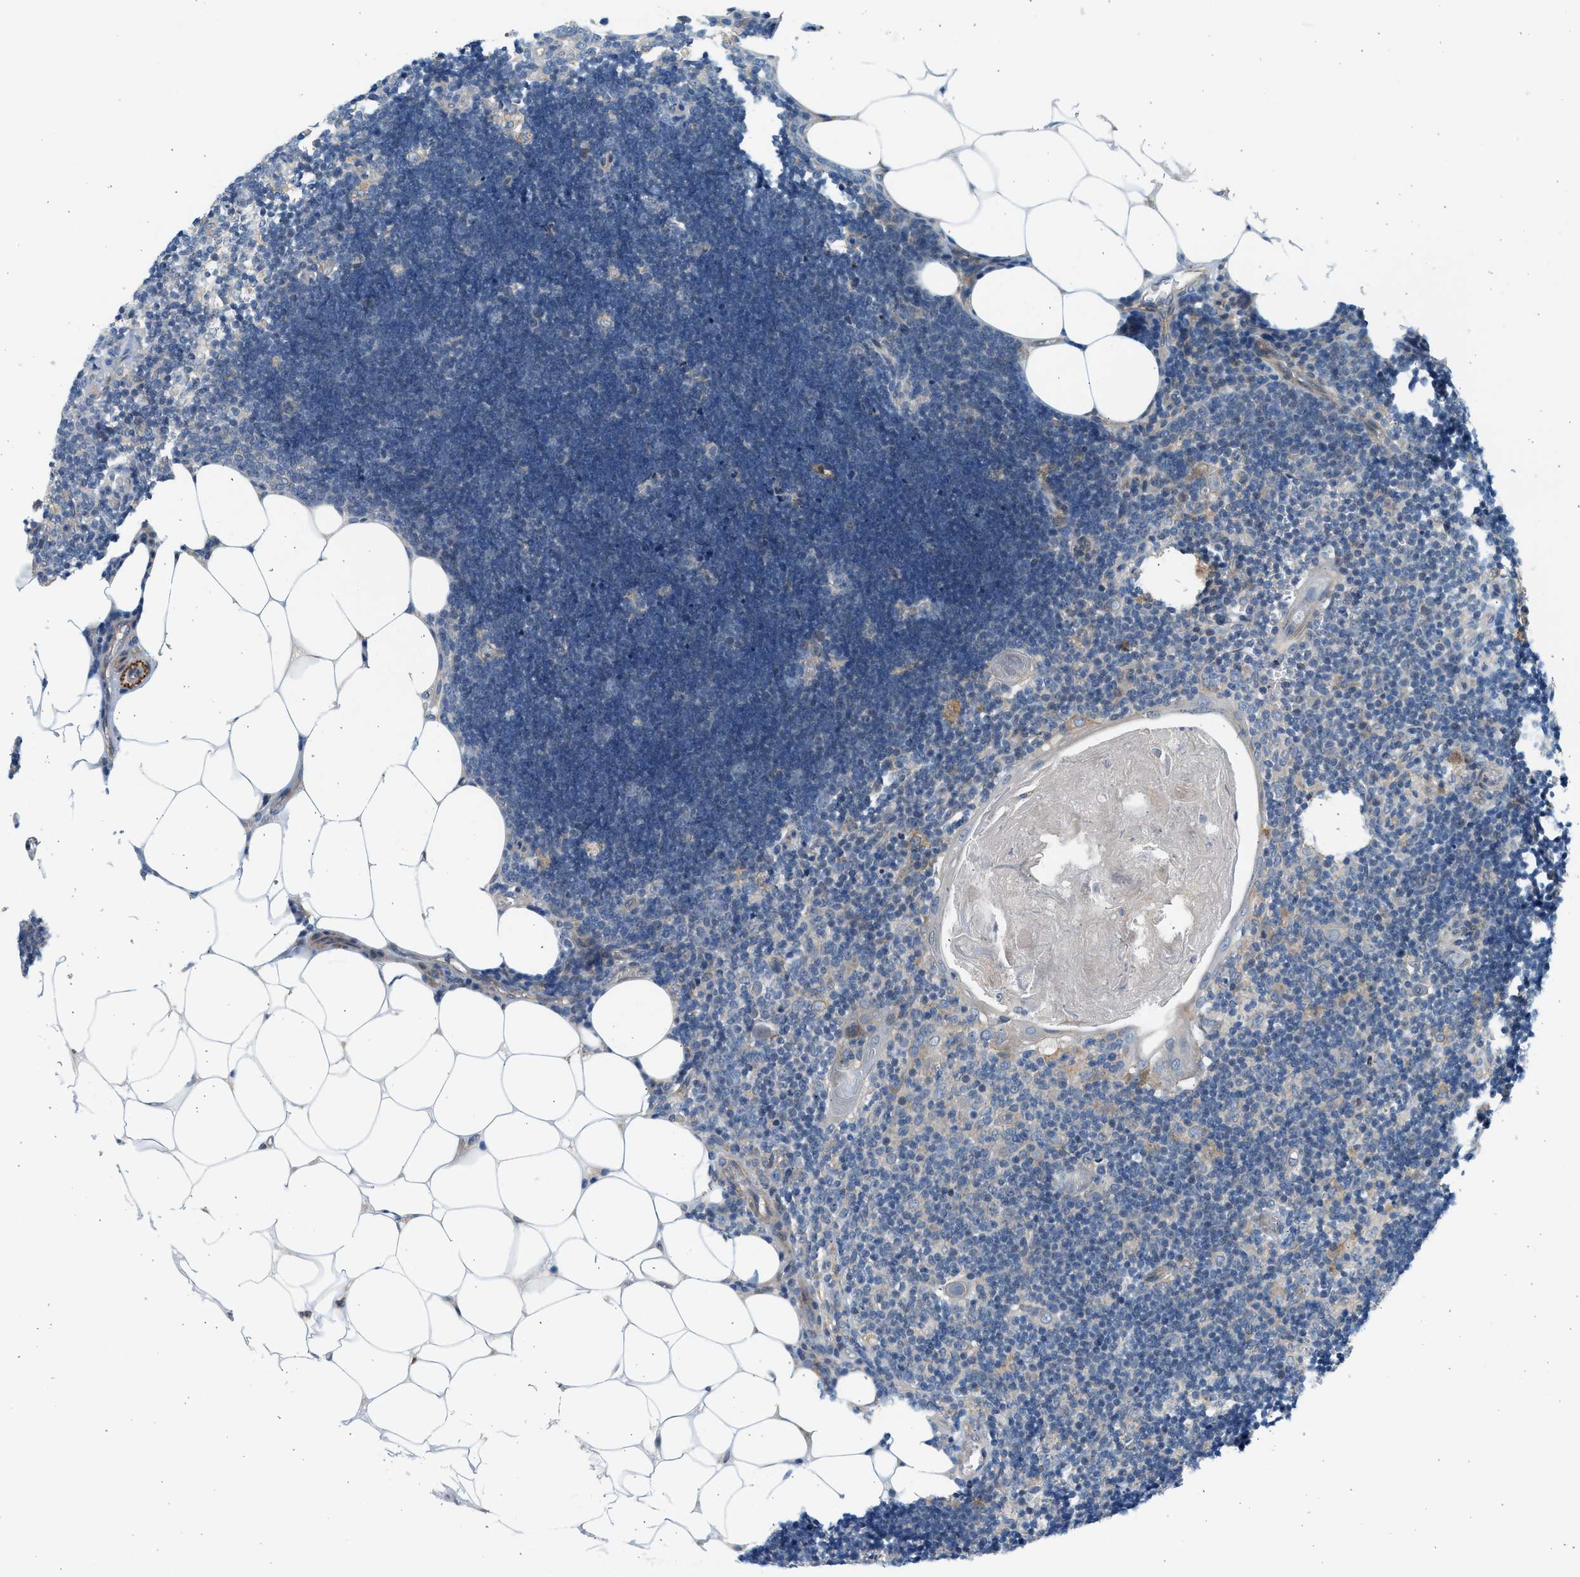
{"staining": {"intensity": "weak", "quantity": "<25%", "location": "cytoplasmic/membranous"}, "tissue": "lymph node", "cell_type": "Germinal center cells", "image_type": "normal", "snomed": [{"axis": "morphology", "description": "Normal tissue, NOS"}, {"axis": "topography", "description": "Lymph node"}], "caption": "Immunohistochemical staining of unremarkable human lymph node exhibits no significant positivity in germinal center cells. The staining is performed using DAB brown chromogen with nuclei counter-stained in using hematoxylin.", "gene": "KDELR2", "patient": {"sex": "male", "age": 33}}